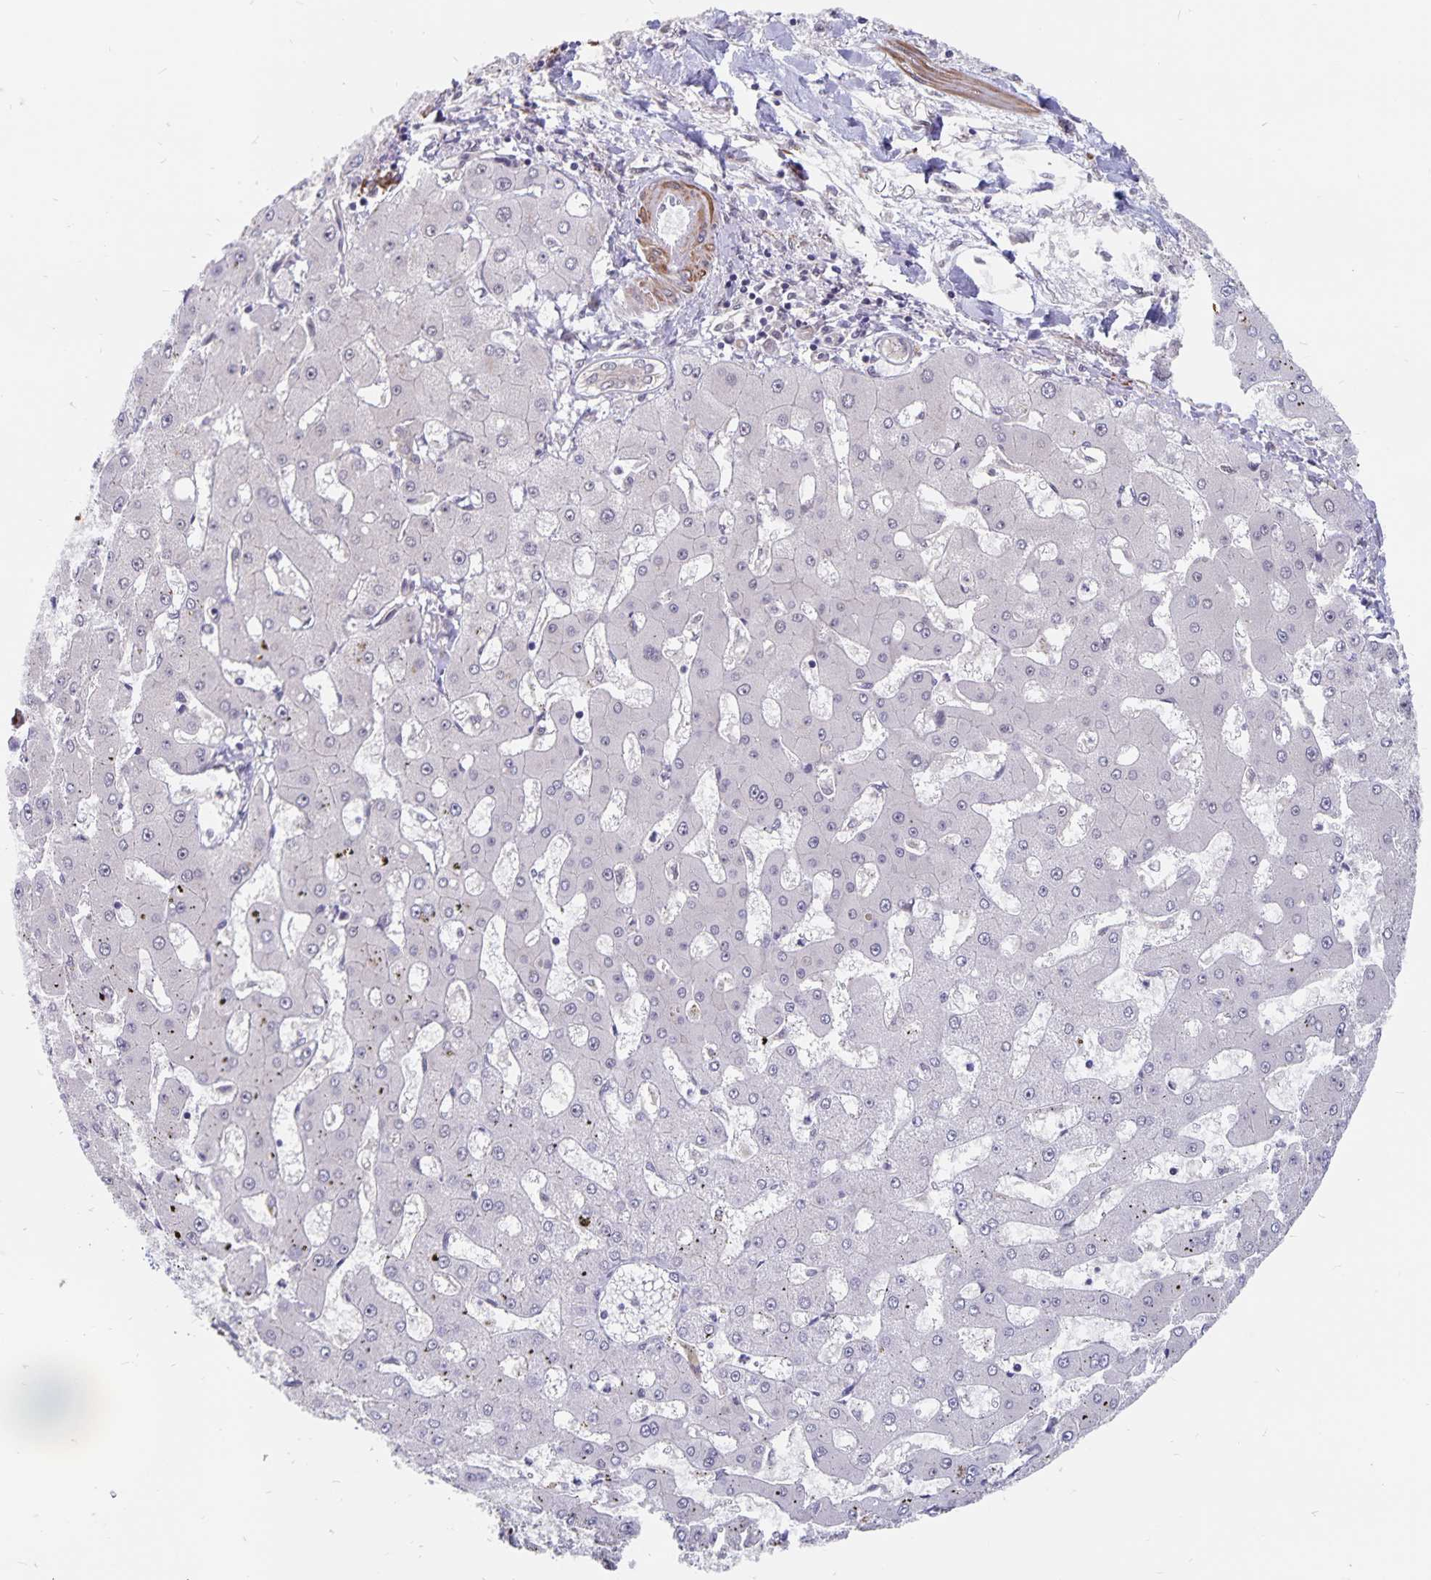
{"staining": {"intensity": "negative", "quantity": "none", "location": "none"}, "tissue": "liver cancer", "cell_type": "Tumor cells", "image_type": "cancer", "snomed": [{"axis": "morphology", "description": "Carcinoma, Hepatocellular, NOS"}, {"axis": "topography", "description": "Liver"}], "caption": "Protein analysis of liver hepatocellular carcinoma exhibits no significant expression in tumor cells.", "gene": "BAG6", "patient": {"sex": "male", "age": 67}}